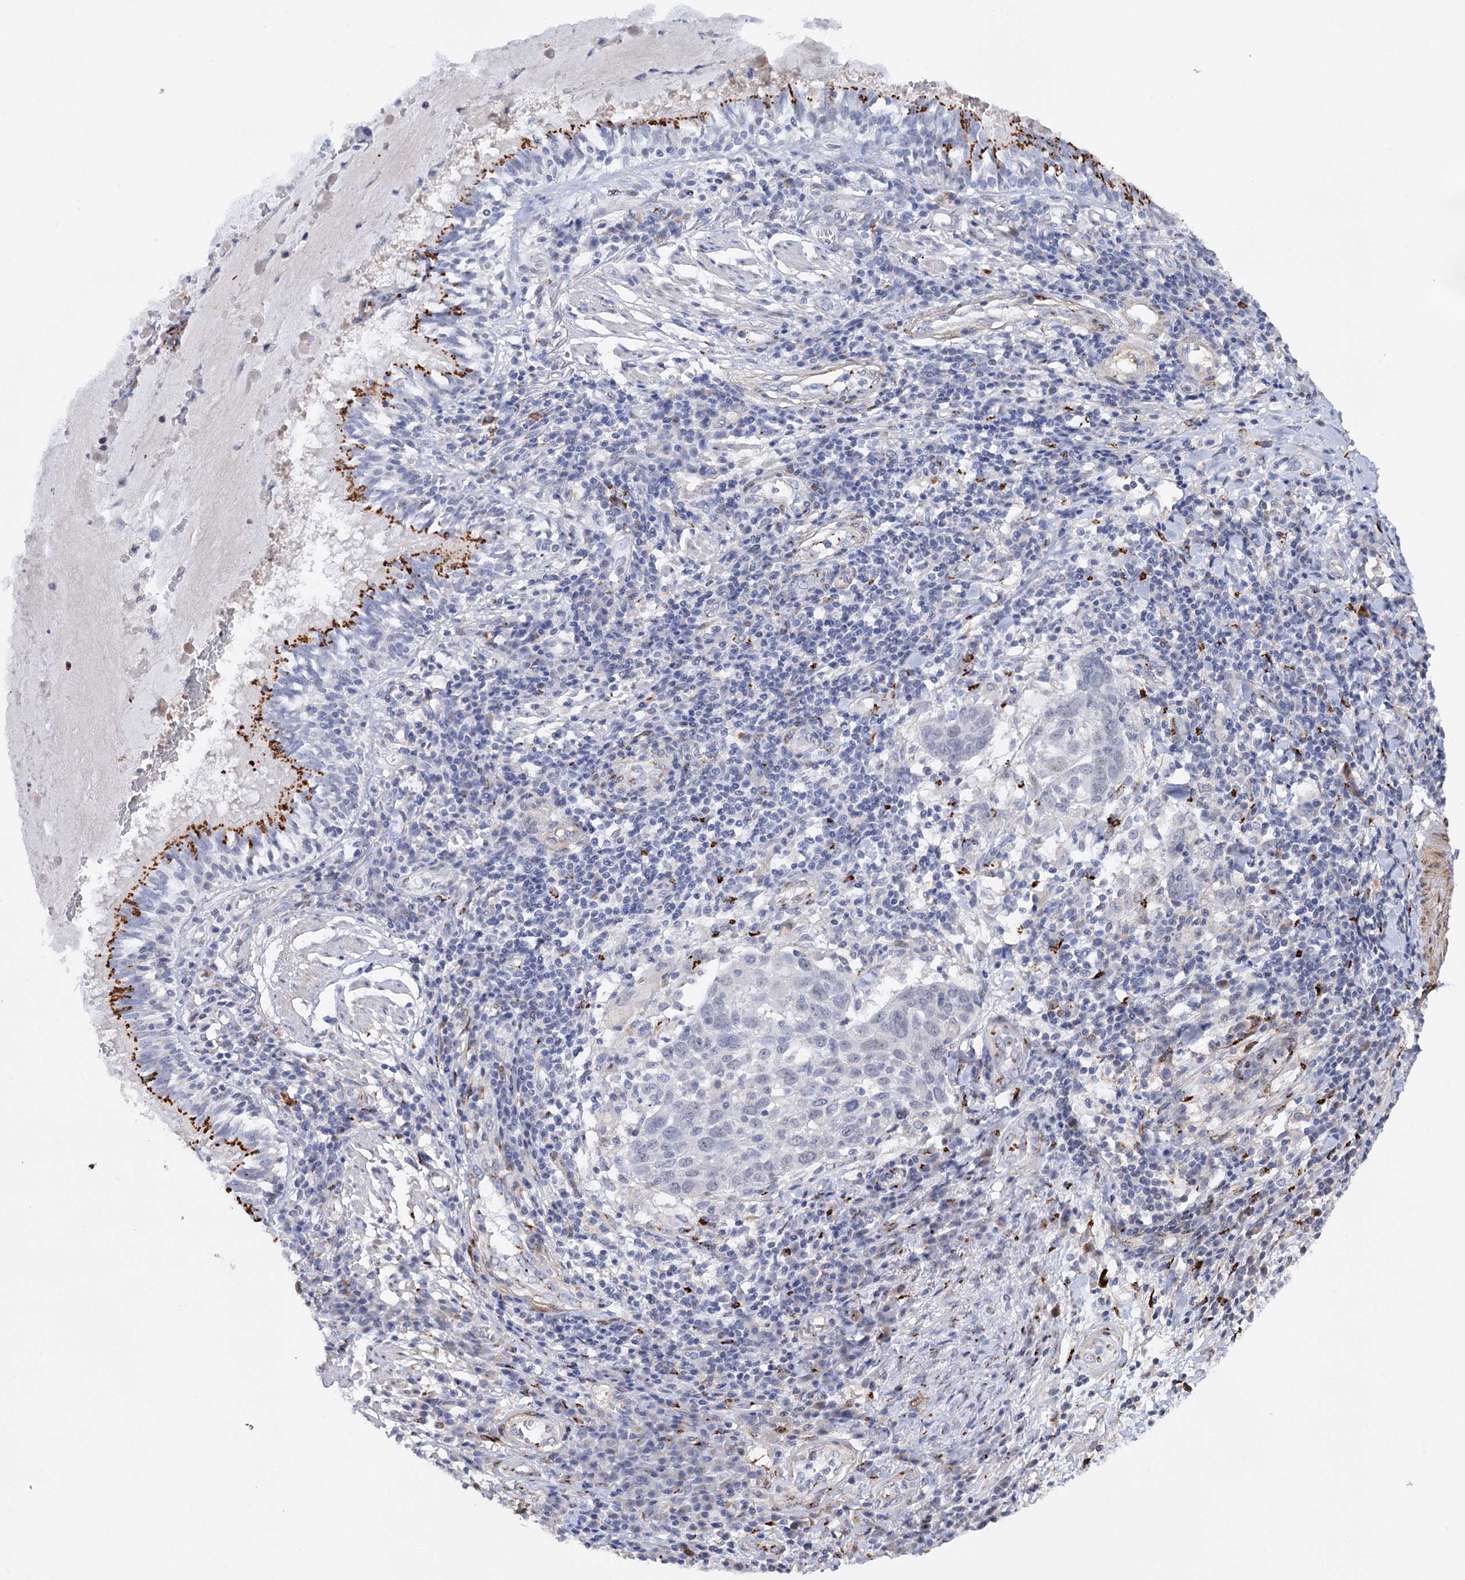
{"staining": {"intensity": "negative", "quantity": "none", "location": "none"}, "tissue": "lung cancer", "cell_type": "Tumor cells", "image_type": "cancer", "snomed": [{"axis": "morphology", "description": "Squamous cell carcinoma, NOS"}, {"axis": "topography", "description": "Lung"}], "caption": "Immunohistochemistry photomicrograph of human lung cancer stained for a protein (brown), which reveals no staining in tumor cells.", "gene": "C11orf96", "patient": {"sex": "male", "age": 65}}